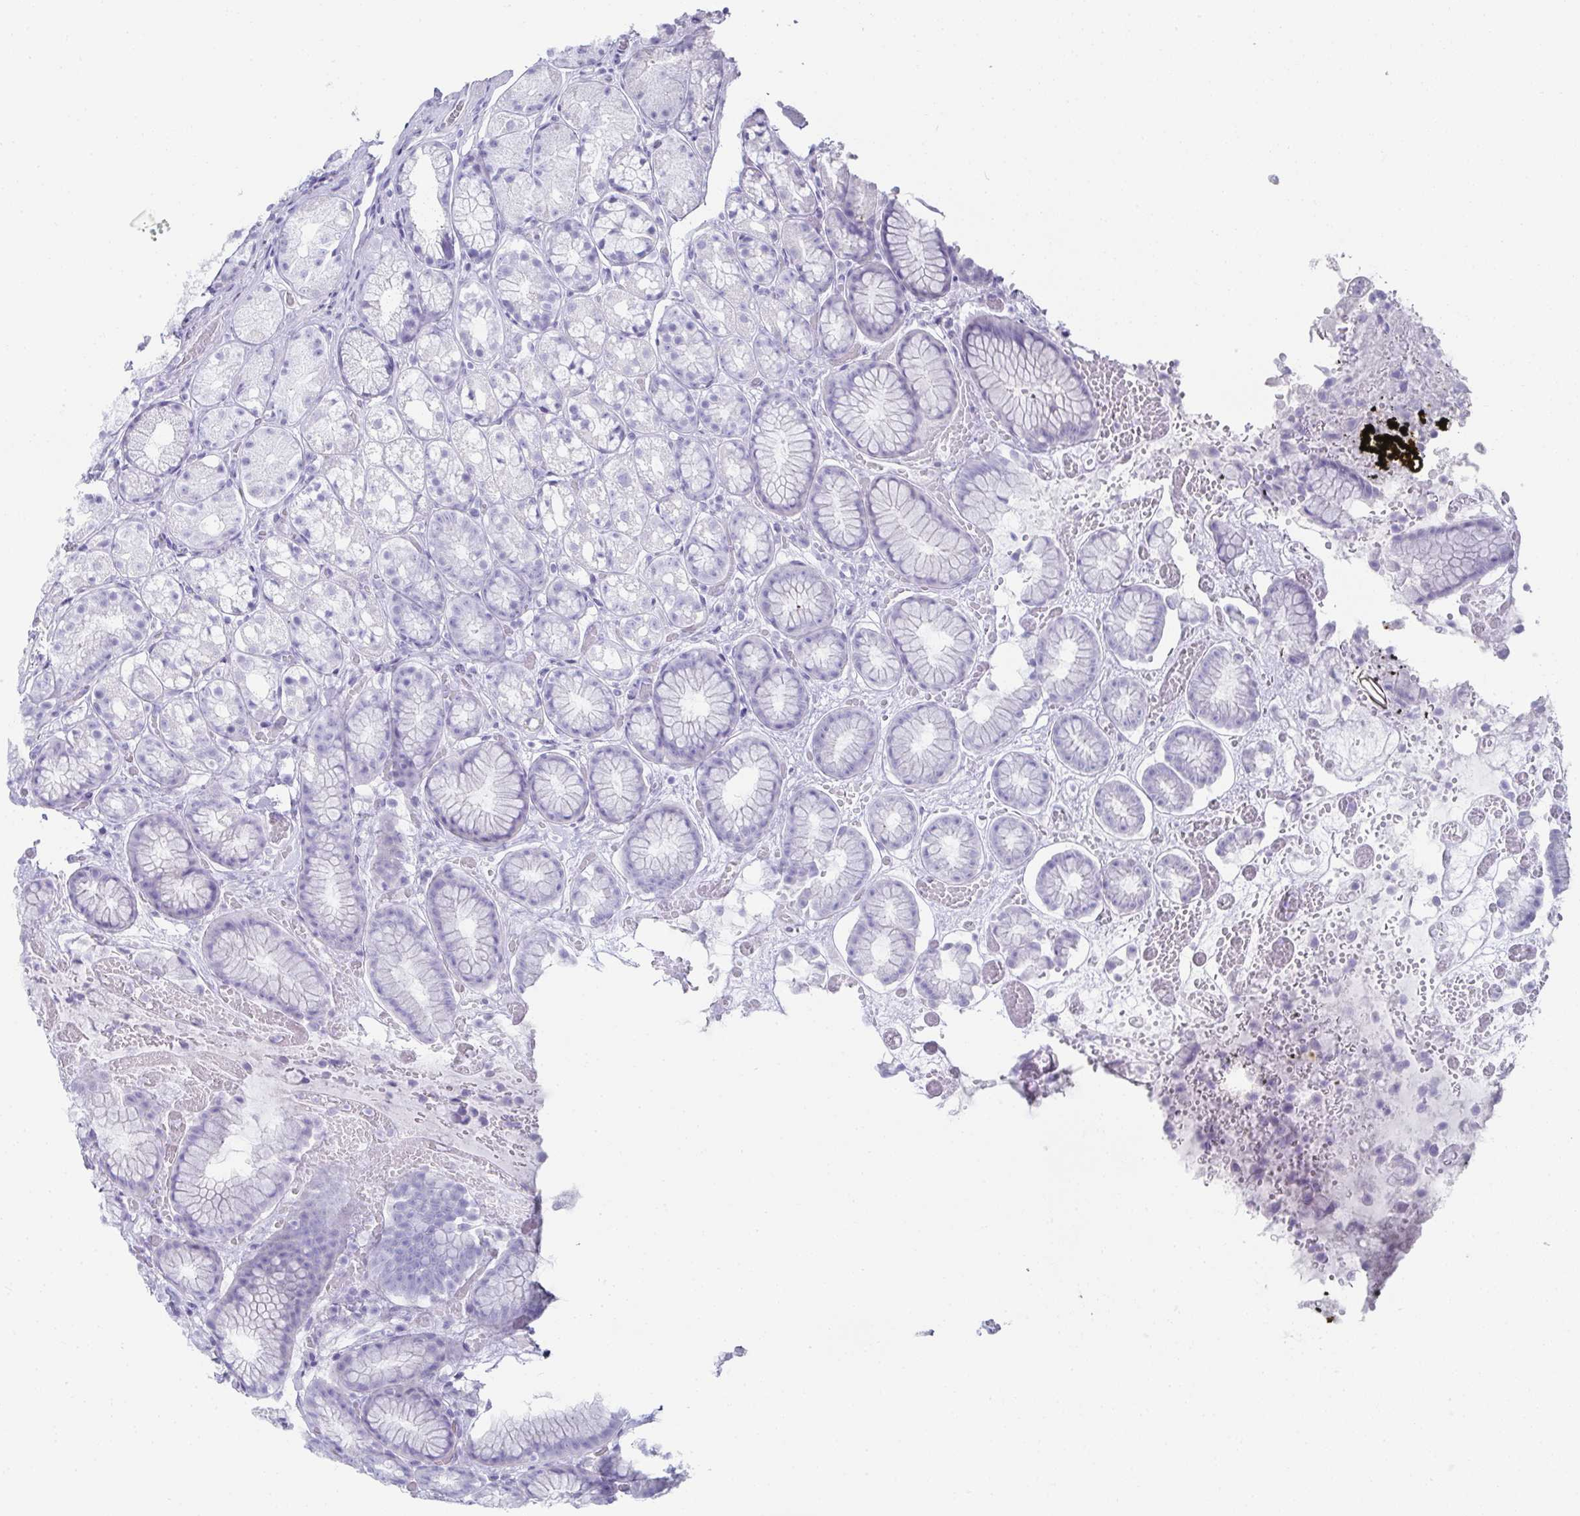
{"staining": {"intensity": "negative", "quantity": "none", "location": "none"}, "tissue": "stomach", "cell_type": "Glandular cells", "image_type": "normal", "snomed": [{"axis": "morphology", "description": "Normal tissue, NOS"}, {"axis": "topography", "description": "Smooth muscle"}, {"axis": "topography", "description": "Stomach"}], "caption": "IHC of unremarkable human stomach shows no expression in glandular cells.", "gene": "SYCP1", "patient": {"sex": "male", "age": 70}}